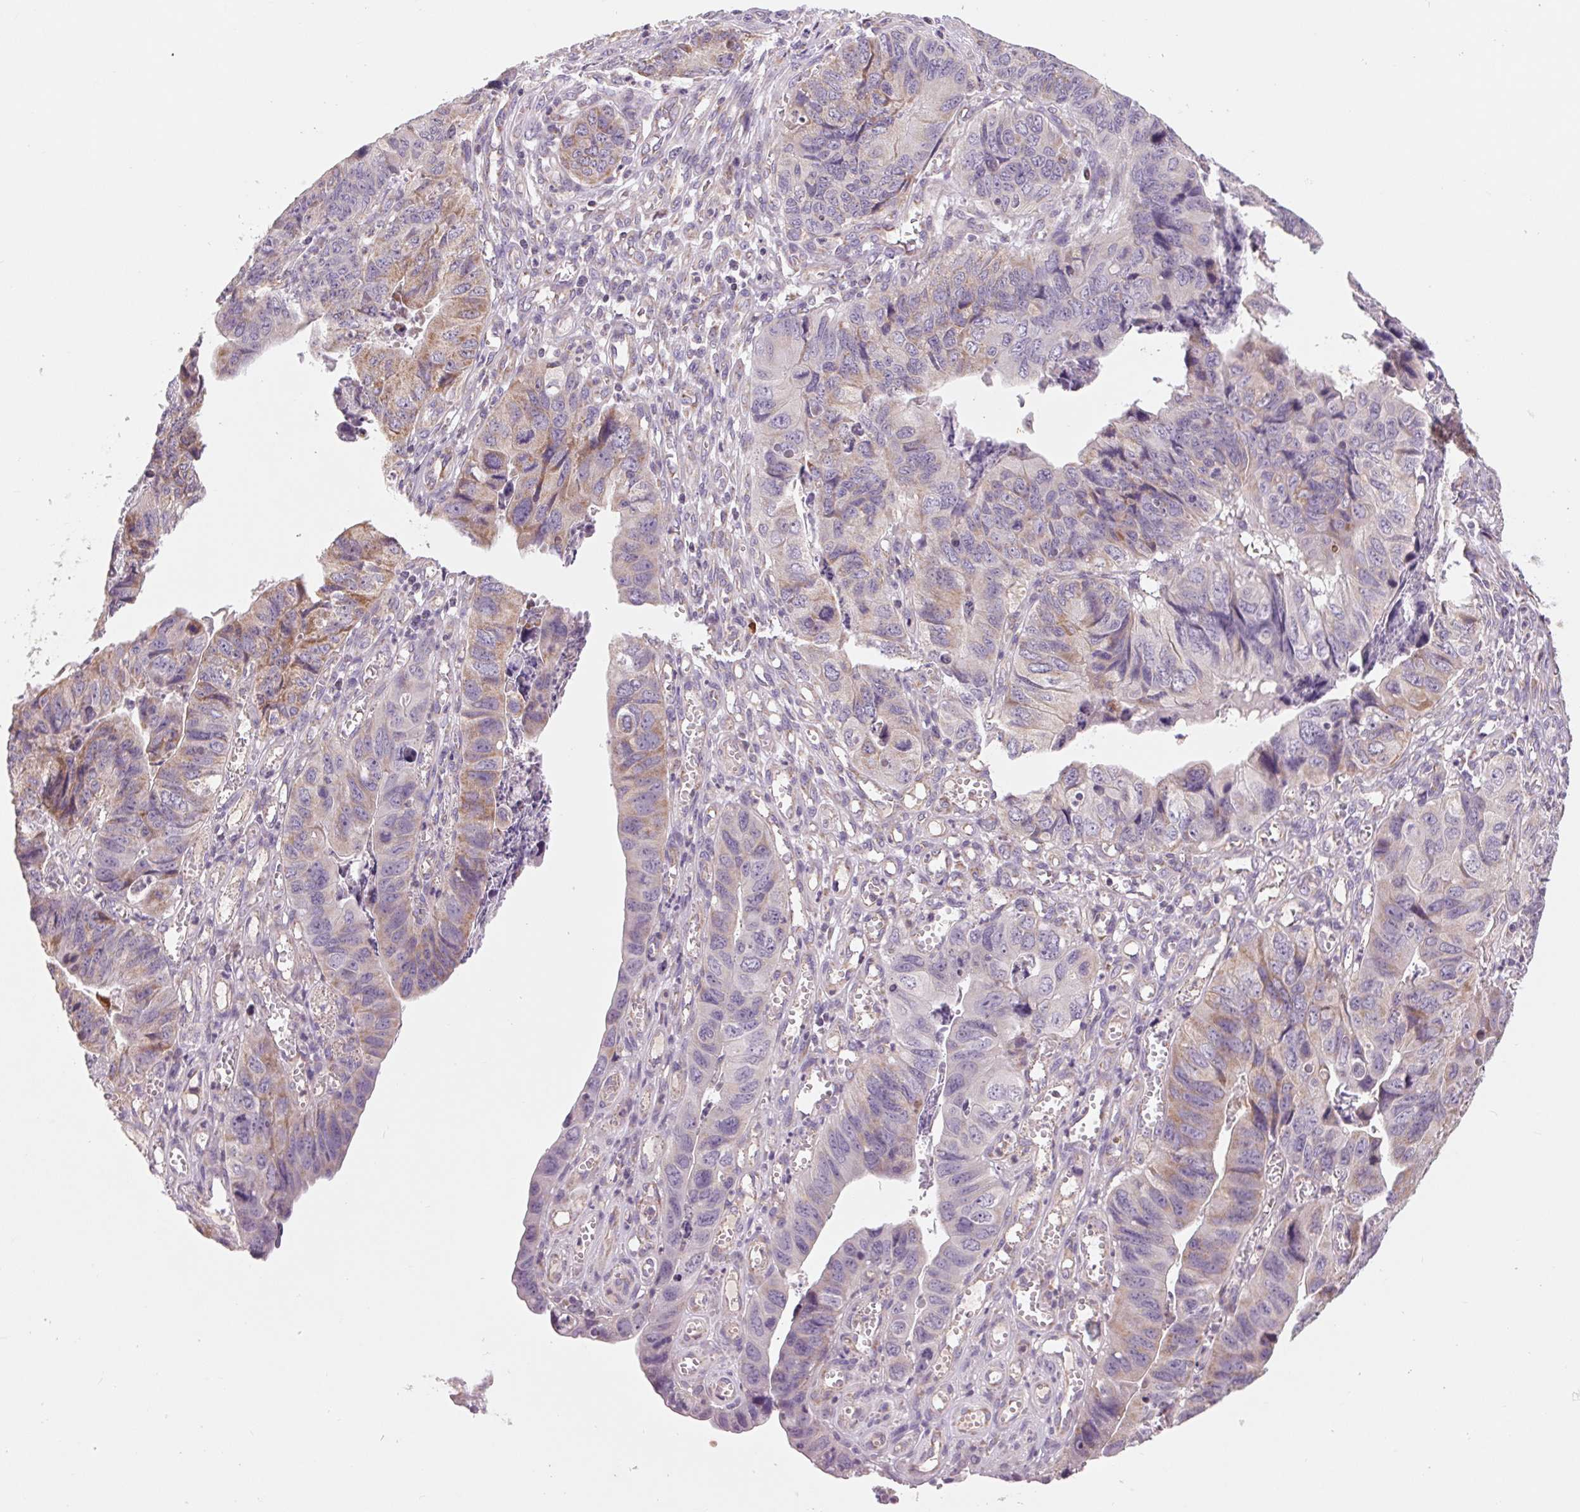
{"staining": {"intensity": "weak", "quantity": "25%-75%", "location": "cytoplasmic/membranous"}, "tissue": "stomach cancer", "cell_type": "Tumor cells", "image_type": "cancer", "snomed": [{"axis": "morphology", "description": "Adenocarcinoma, NOS"}, {"axis": "topography", "description": "Stomach, lower"}], "caption": "The image demonstrates a brown stain indicating the presence of a protein in the cytoplasmic/membranous of tumor cells in stomach adenocarcinoma.", "gene": "COX6A1", "patient": {"sex": "male", "age": 77}}